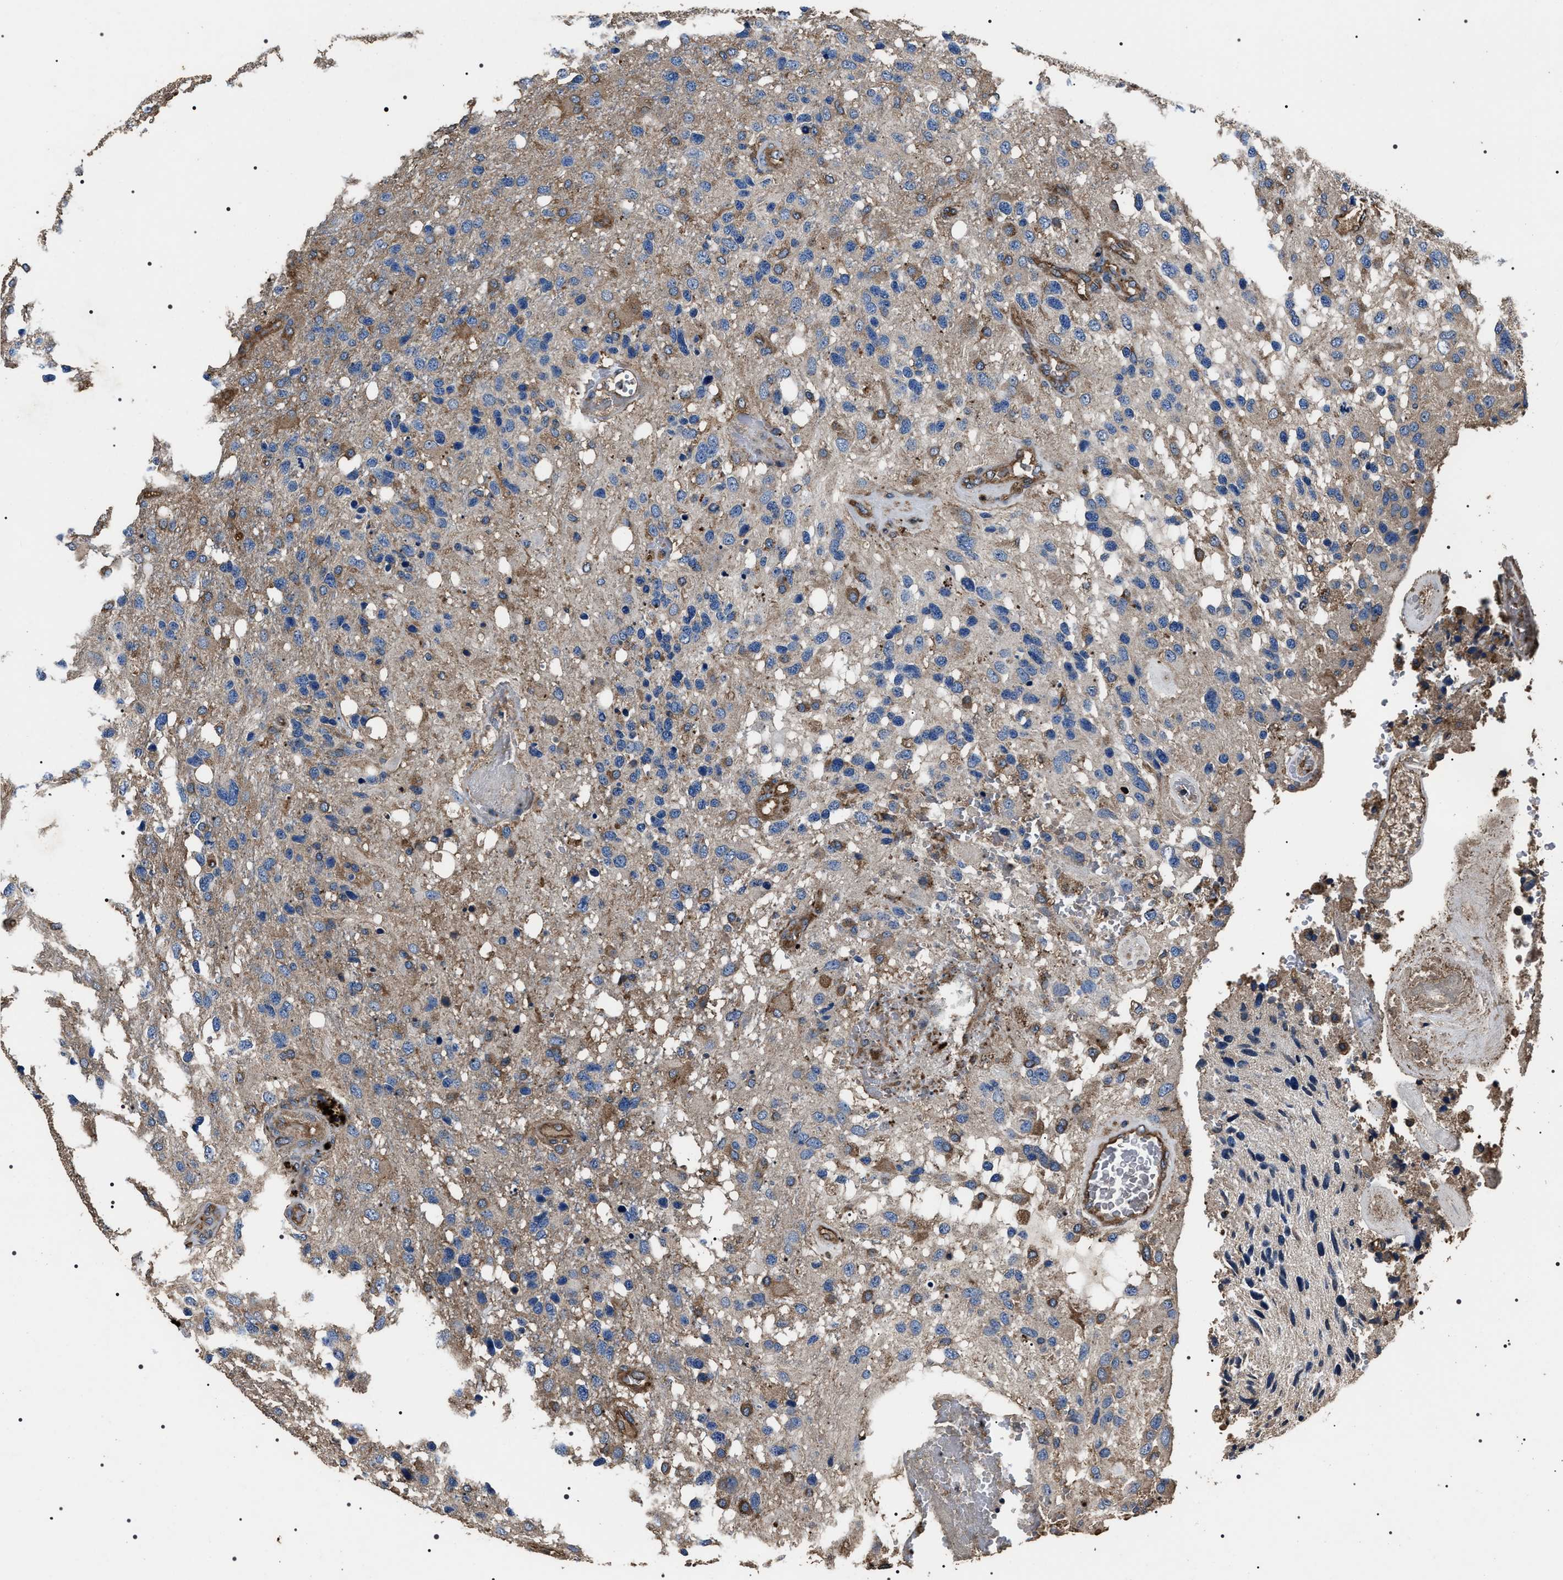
{"staining": {"intensity": "moderate", "quantity": "<25%", "location": "cytoplasmic/membranous"}, "tissue": "glioma", "cell_type": "Tumor cells", "image_type": "cancer", "snomed": [{"axis": "morphology", "description": "Glioma, malignant, High grade"}, {"axis": "topography", "description": "Brain"}], "caption": "High-grade glioma (malignant) tissue displays moderate cytoplasmic/membranous staining in about <25% of tumor cells, visualized by immunohistochemistry. (IHC, brightfield microscopy, high magnification).", "gene": "HSCB", "patient": {"sex": "female", "age": 58}}